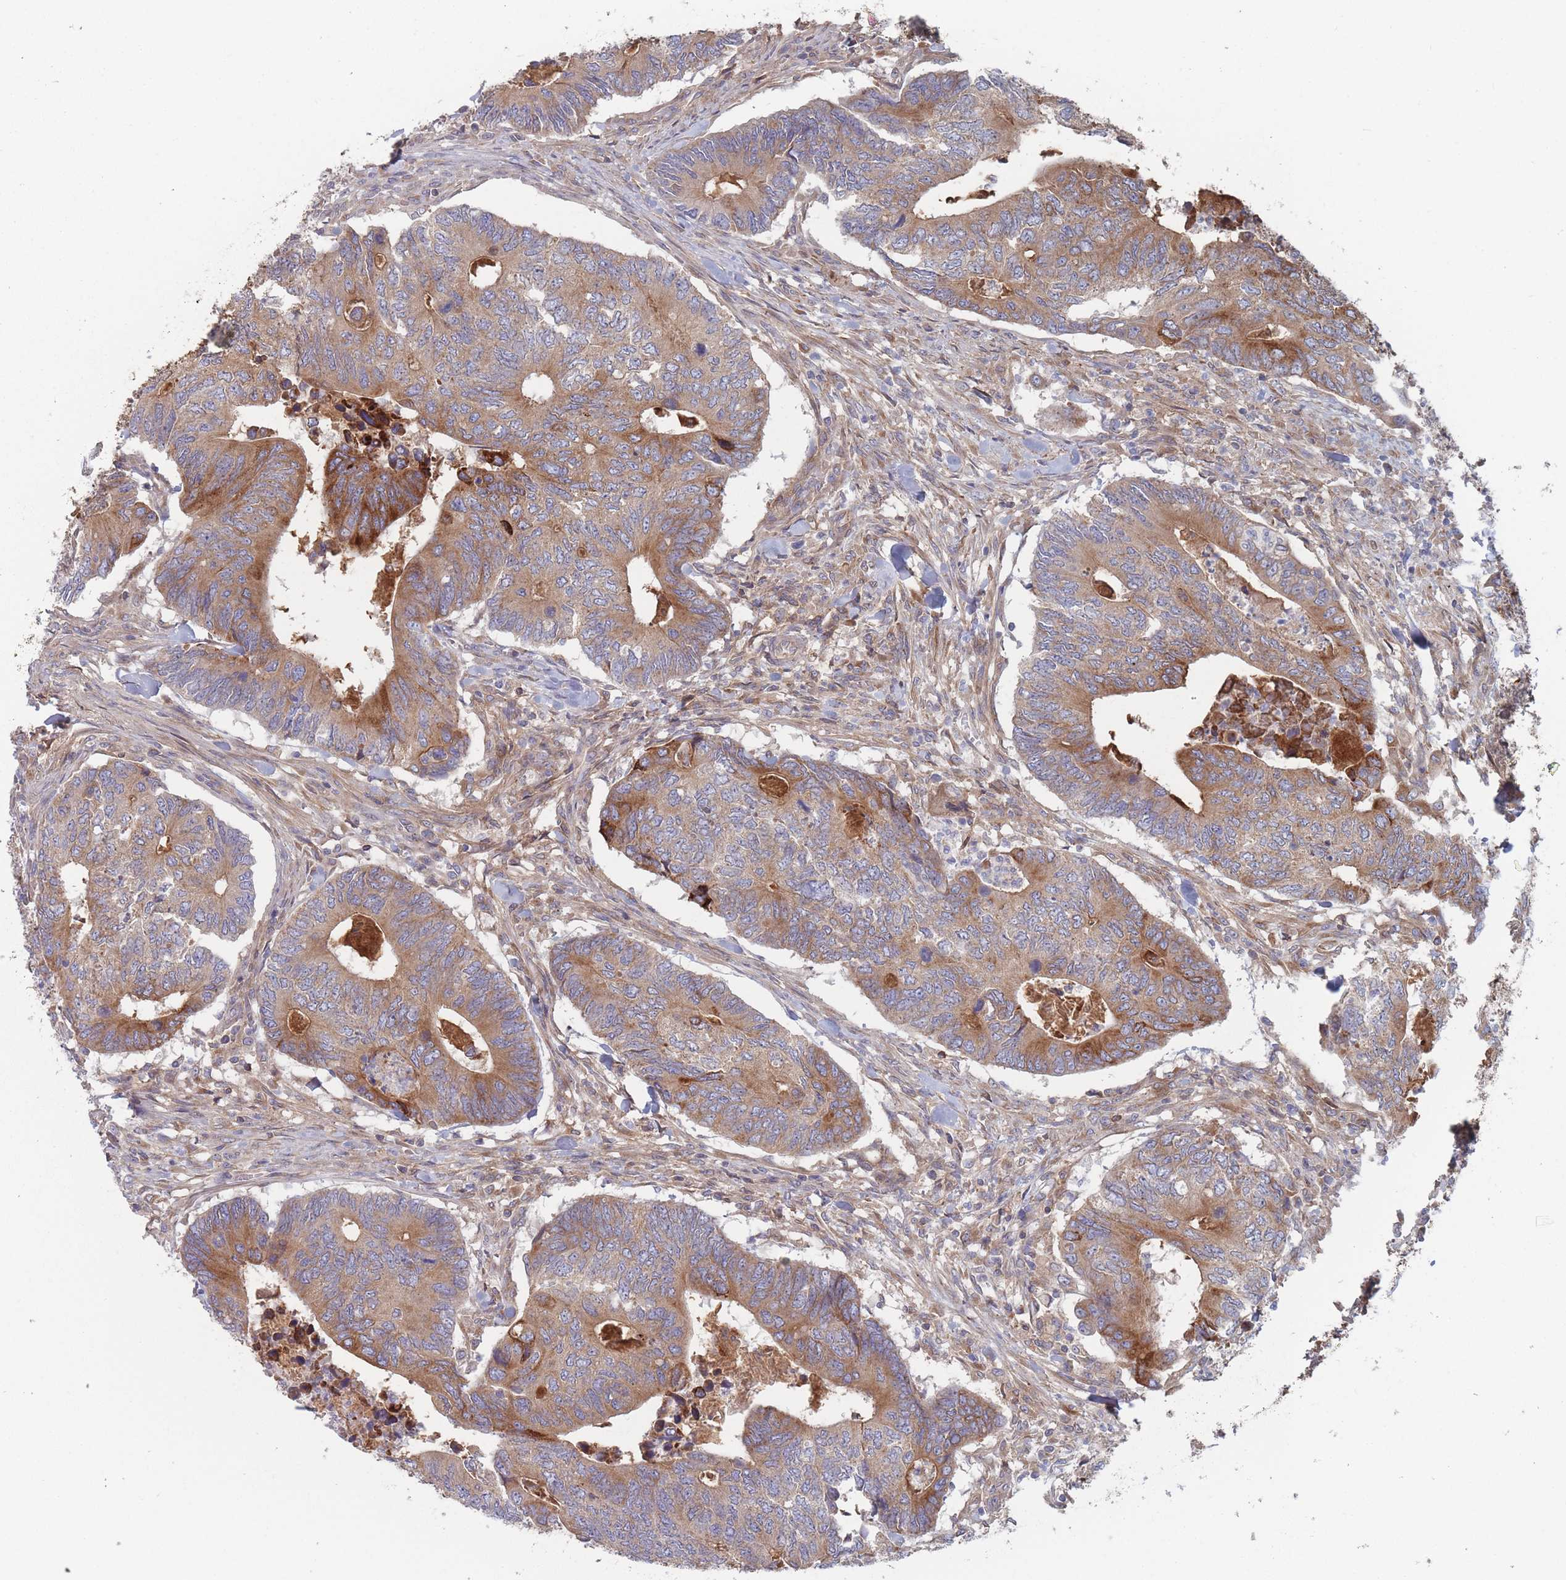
{"staining": {"intensity": "moderate", "quantity": ">75%", "location": "cytoplasmic/membranous"}, "tissue": "colorectal cancer", "cell_type": "Tumor cells", "image_type": "cancer", "snomed": [{"axis": "morphology", "description": "Adenocarcinoma, NOS"}, {"axis": "topography", "description": "Colon"}], "caption": "DAB immunohistochemical staining of colorectal adenocarcinoma reveals moderate cytoplasmic/membranous protein positivity in about >75% of tumor cells.", "gene": "KDSR", "patient": {"sex": "male", "age": 87}}